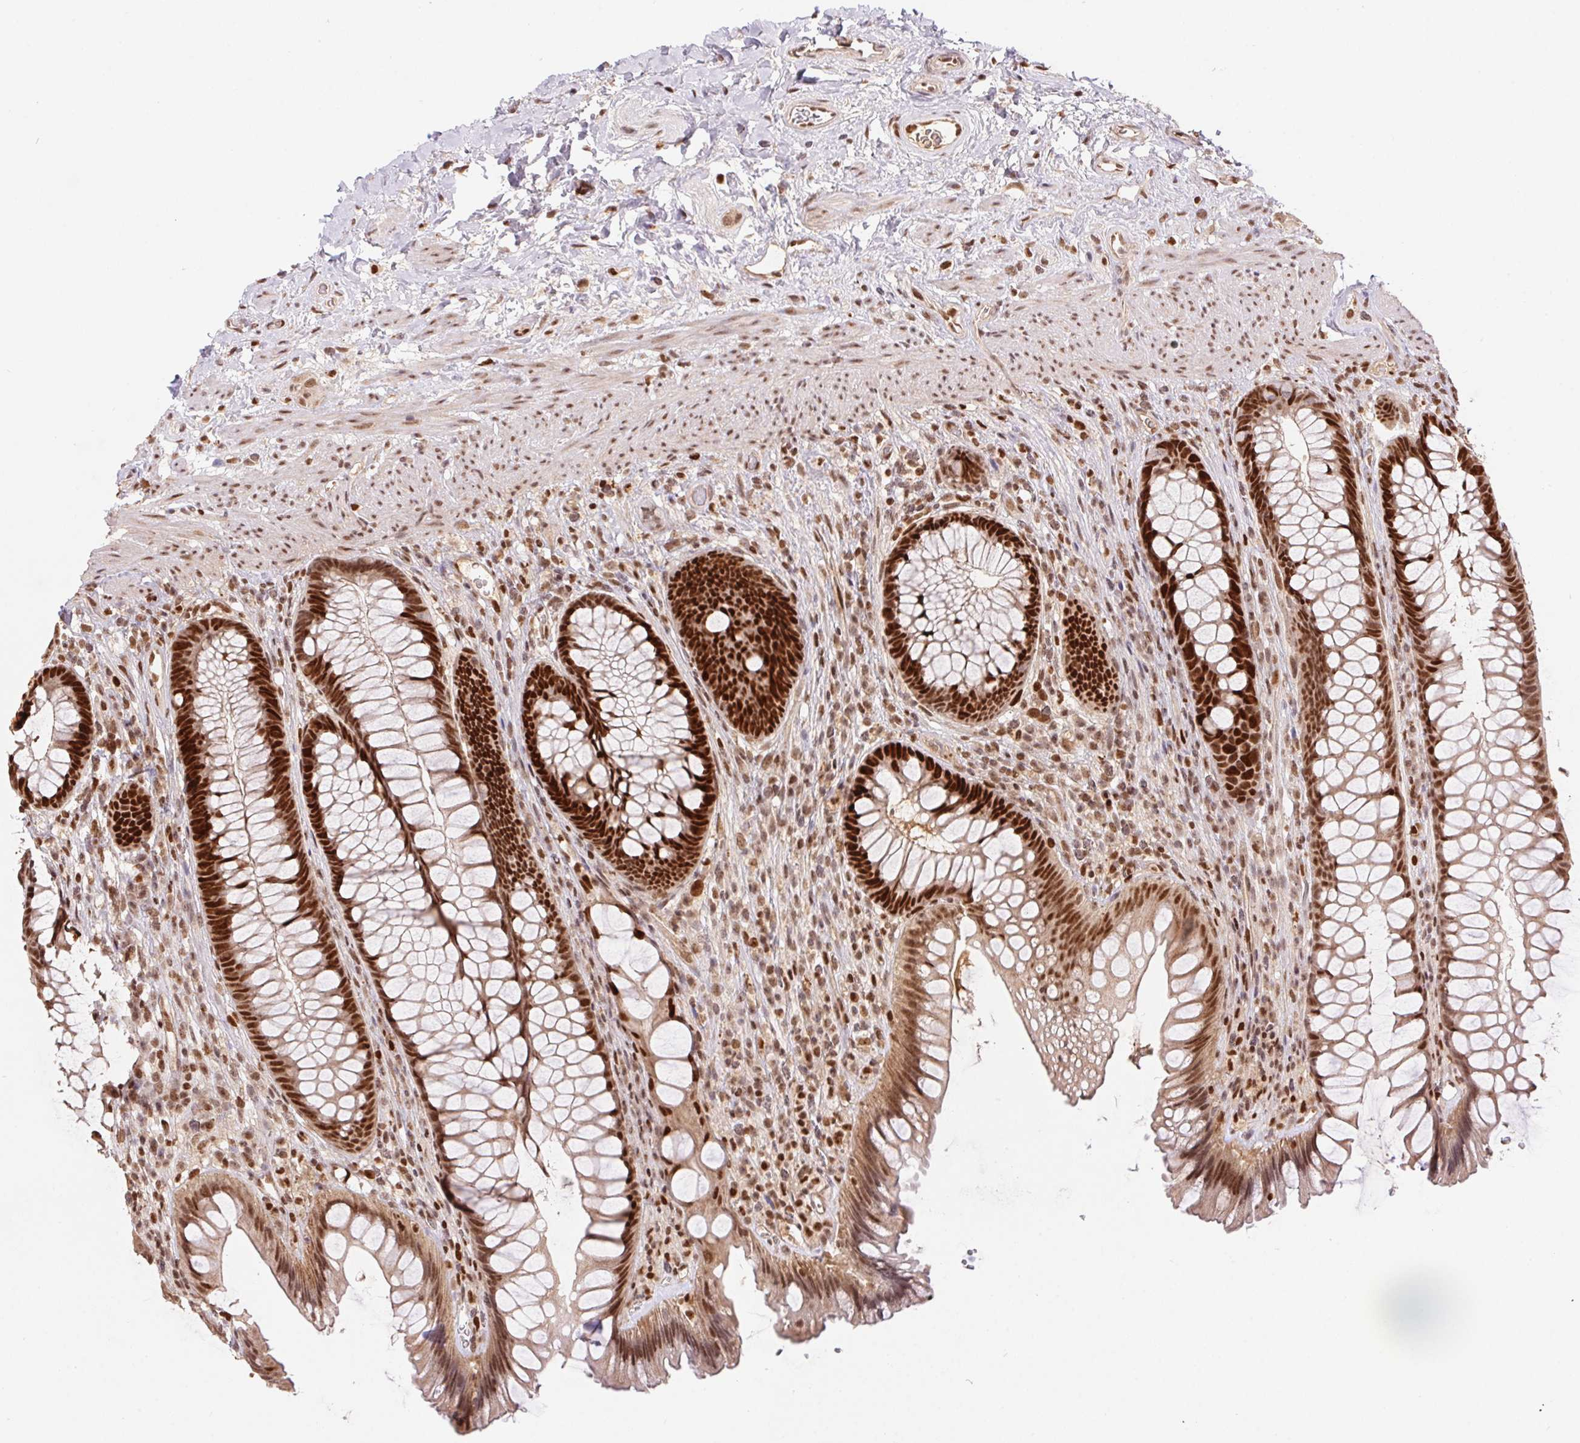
{"staining": {"intensity": "strong", "quantity": ">75%", "location": "nuclear"}, "tissue": "rectum", "cell_type": "Glandular cells", "image_type": "normal", "snomed": [{"axis": "morphology", "description": "Normal tissue, NOS"}, {"axis": "topography", "description": "Rectum"}], "caption": "High-magnification brightfield microscopy of unremarkable rectum stained with DAB (3,3'-diaminobenzidine) (brown) and counterstained with hematoxylin (blue). glandular cells exhibit strong nuclear expression is appreciated in about>75% of cells.", "gene": "POLD3", "patient": {"sex": "male", "age": 53}}